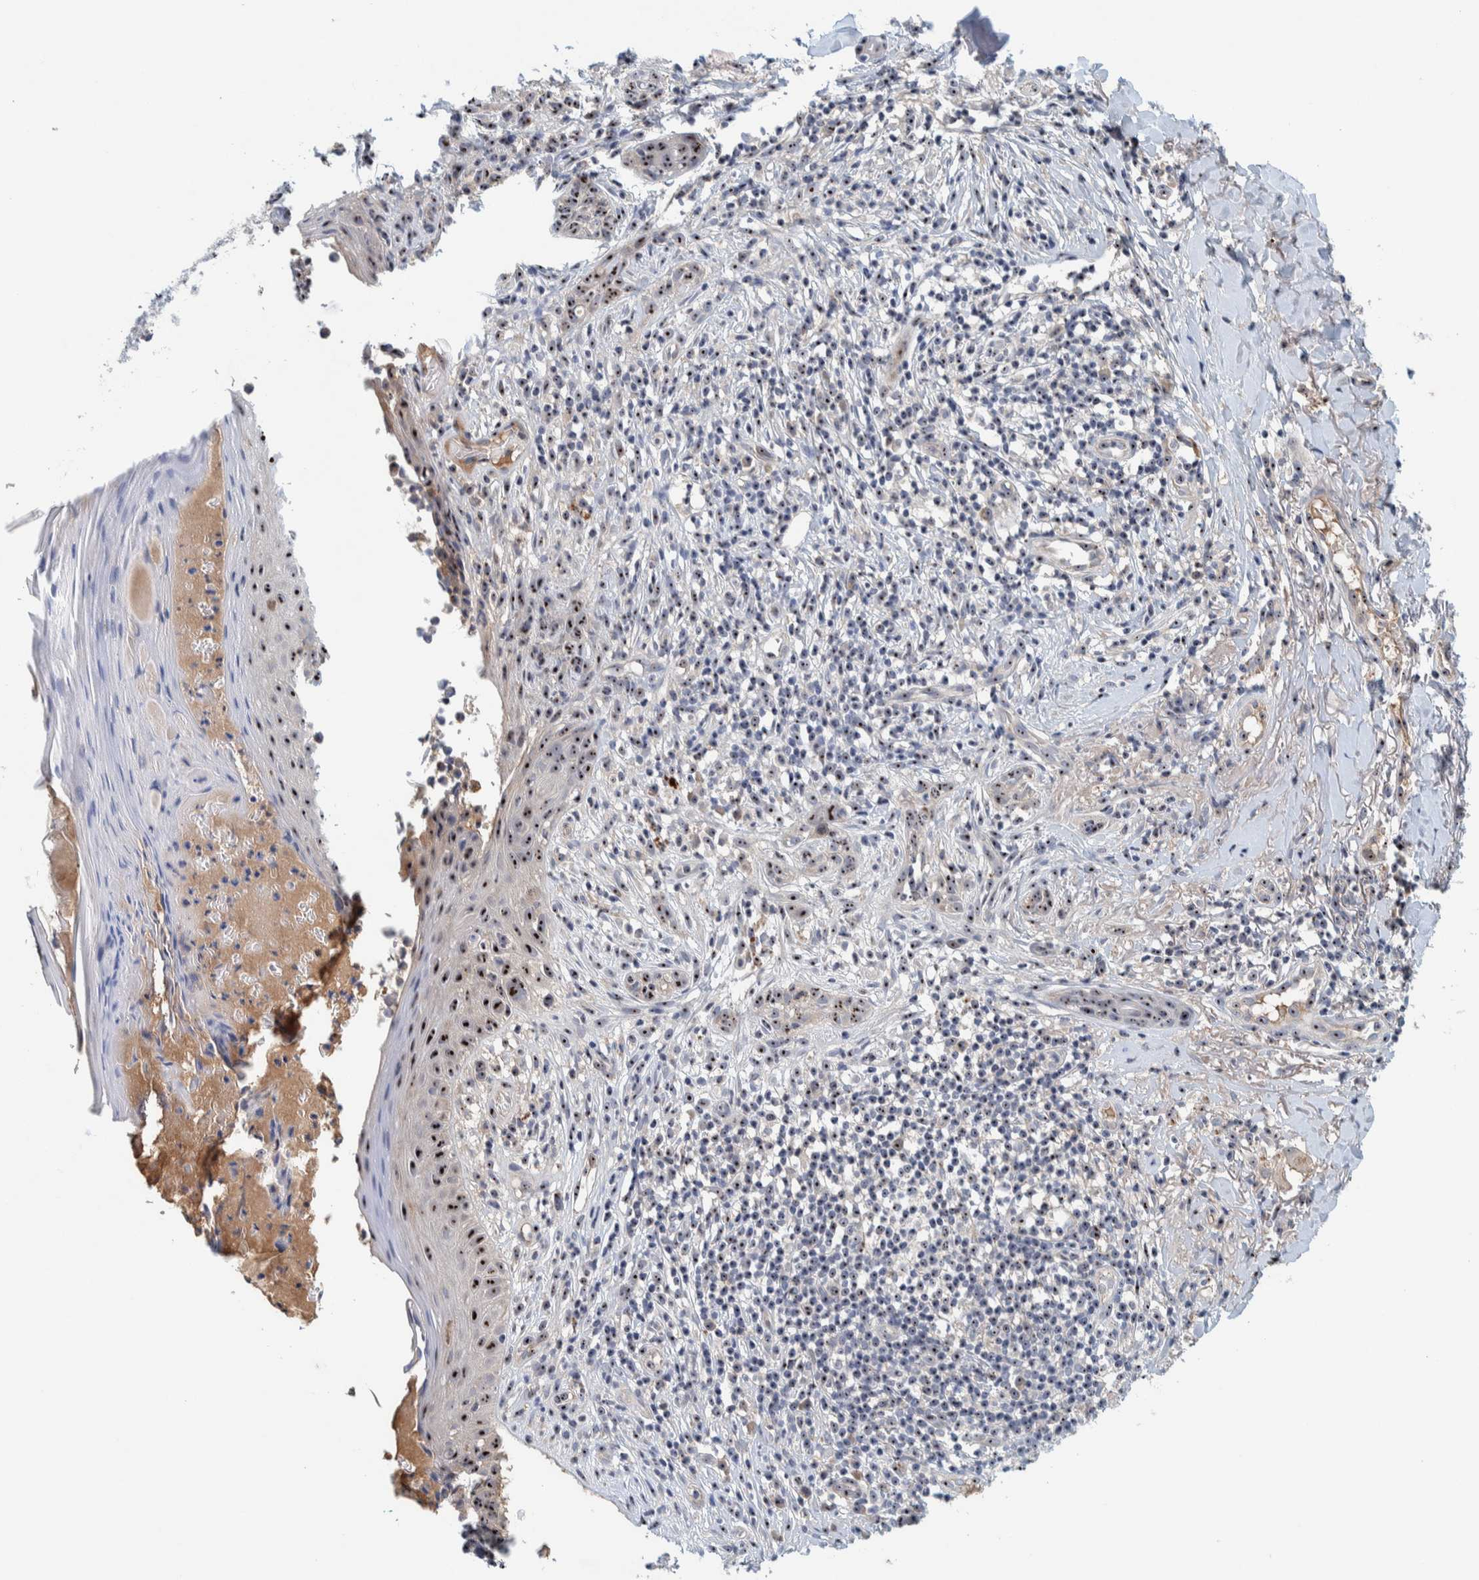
{"staining": {"intensity": "moderate", "quantity": ">75%", "location": "nuclear"}, "tissue": "skin cancer", "cell_type": "Tumor cells", "image_type": "cancer", "snomed": [{"axis": "morphology", "description": "Normal tissue, NOS"}, {"axis": "morphology", "description": "Basal cell carcinoma"}, {"axis": "topography", "description": "Skin"}], "caption": "An image showing moderate nuclear positivity in approximately >75% of tumor cells in skin cancer, as visualized by brown immunohistochemical staining.", "gene": "NOL11", "patient": {"sex": "male", "age": 67}}